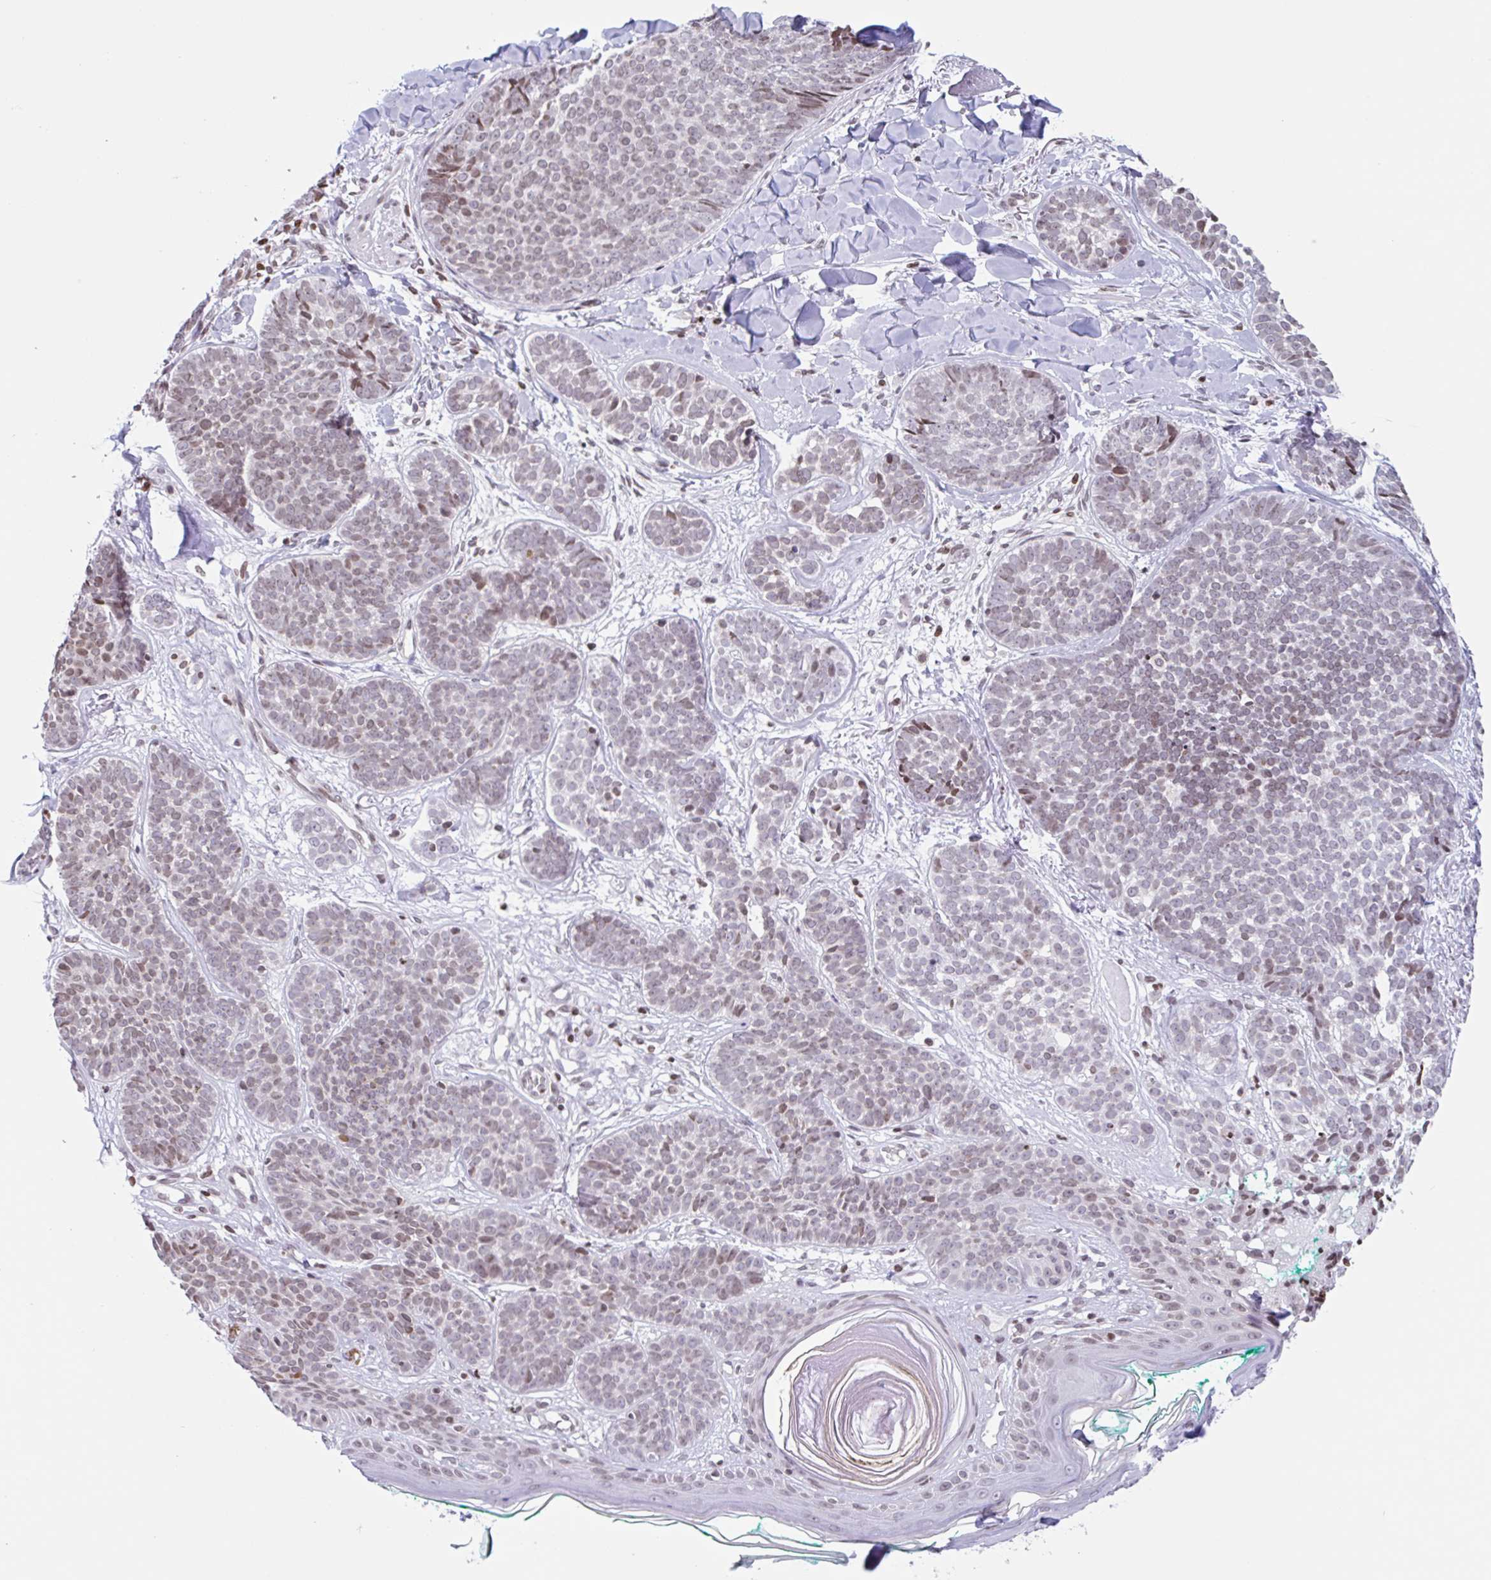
{"staining": {"intensity": "weak", "quantity": ">75%", "location": "nuclear"}, "tissue": "skin cancer", "cell_type": "Tumor cells", "image_type": "cancer", "snomed": [{"axis": "morphology", "description": "Basal cell carcinoma"}, {"axis": "topography", "description": "Skin"}, {"axis": "topography", "description": "Skin of neck"}, {"axis": "topography", "description": "Skin of shoulder"}, {"axis": "topography", "description": "Skin of back"}], "caption": "The histopathology image exhibits staining of skin basal cell carcinoma, revealing weak nuclear protein staining (brown color) within tumor cells.", "gene": "NOL6", "patient": {"sex": "male", "age": 80}}